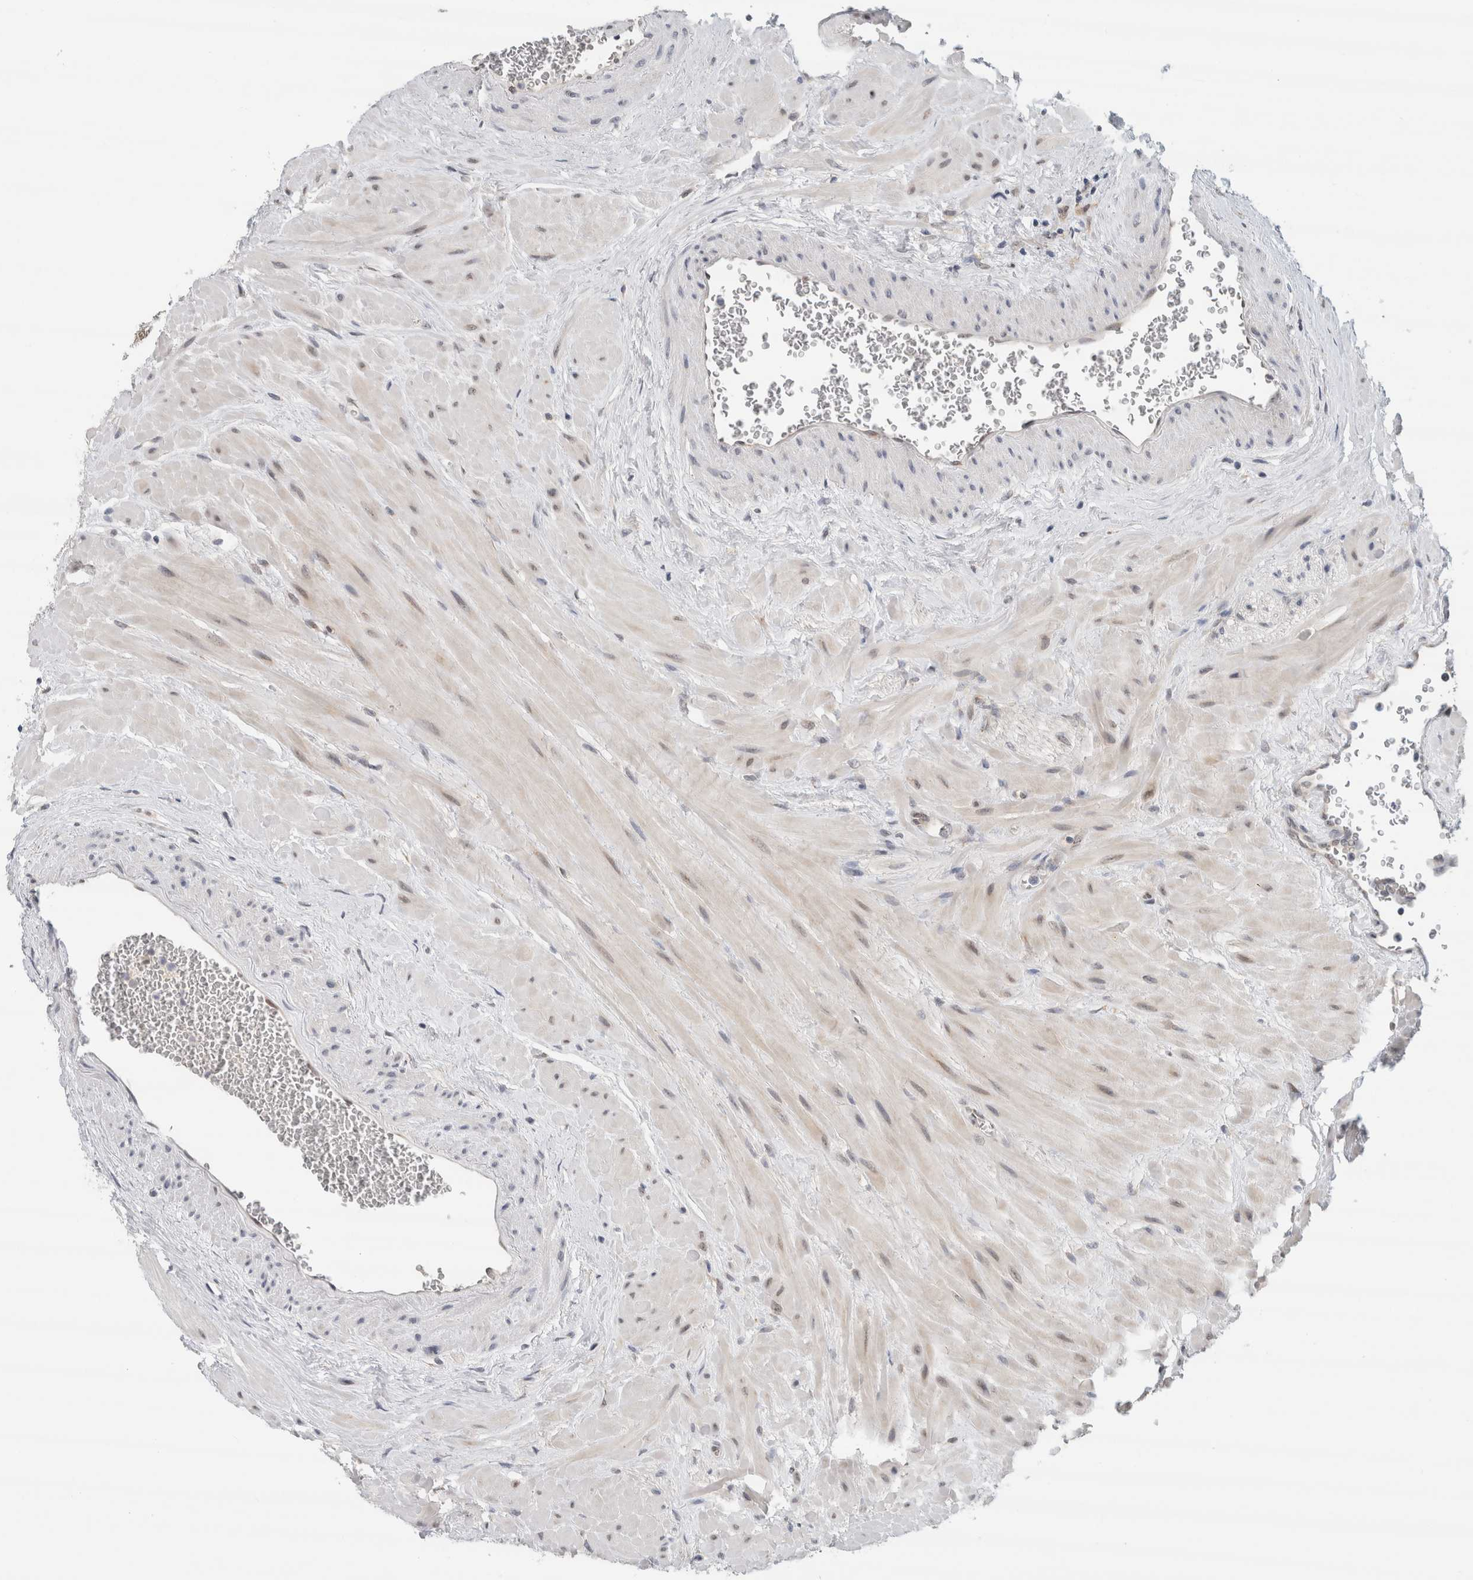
{"staining": {"intensity": "weak", "quantity": "25%-75%", "location": "nuclear"}, "tissue": "prostate", "cell_type": "Glandular cells", "image_type": "normal", "snomed": [{"axis": "morphology", "description": "Normal tissue, NOS"}, {"axis": "morphology", "description": "Urothelial carcinoma, Low grade"}, {"axis": "topography", "description": "Urinary bladder"}, {"axis": "topography", "description": "Prostate"}], "caption": "An immunohistochemistry (IHC) photomicrograph of benign tissue is shown. Protein staining in brown shows weak nuclear positivity in prostate within glandular cells.", "gene": "EIF4G3", "patient": {"sex": "male", "age": 60}}